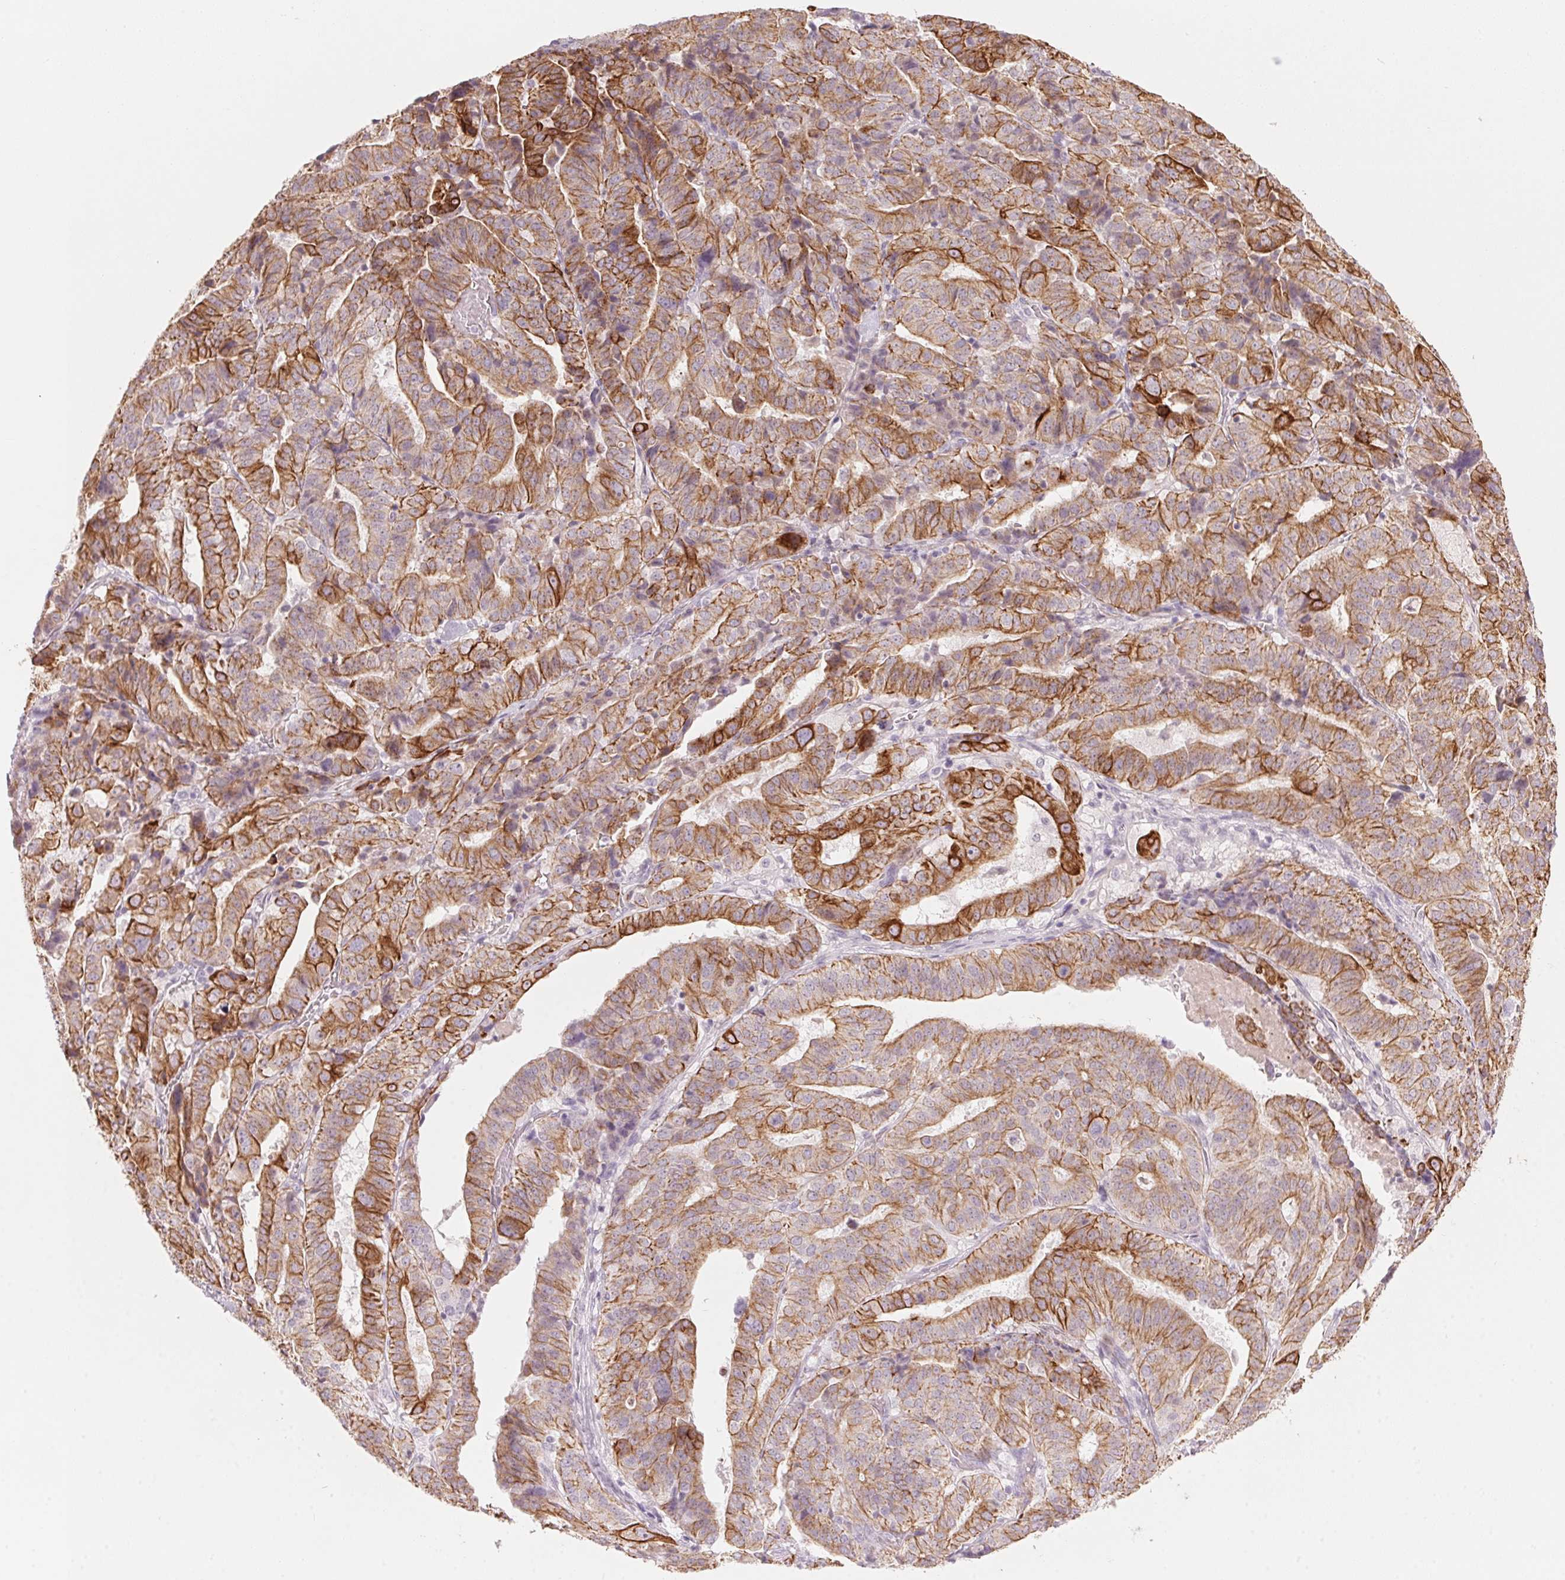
{"staining": {"intensity": "moderate", "quantity": ">75%", "location": "cytoplasmic/membranous"}, "tissue": "stomach cancer", "cell_type": "Tumor cells", "image_type": "cancer", "snomed": [{"axis": "morphology", "description": "Adenocarcinoma, NOS"}, {"axis": "topography", "description": "Stomach"}], "caption": "Protein staining of stomach adenocarcinoma tissue displays moderate cytoplasmic/membranous positivity in approximately >75% of tumor cells.", "gene": "SCTR", "patient": {"sex": "male", "age": 48}}